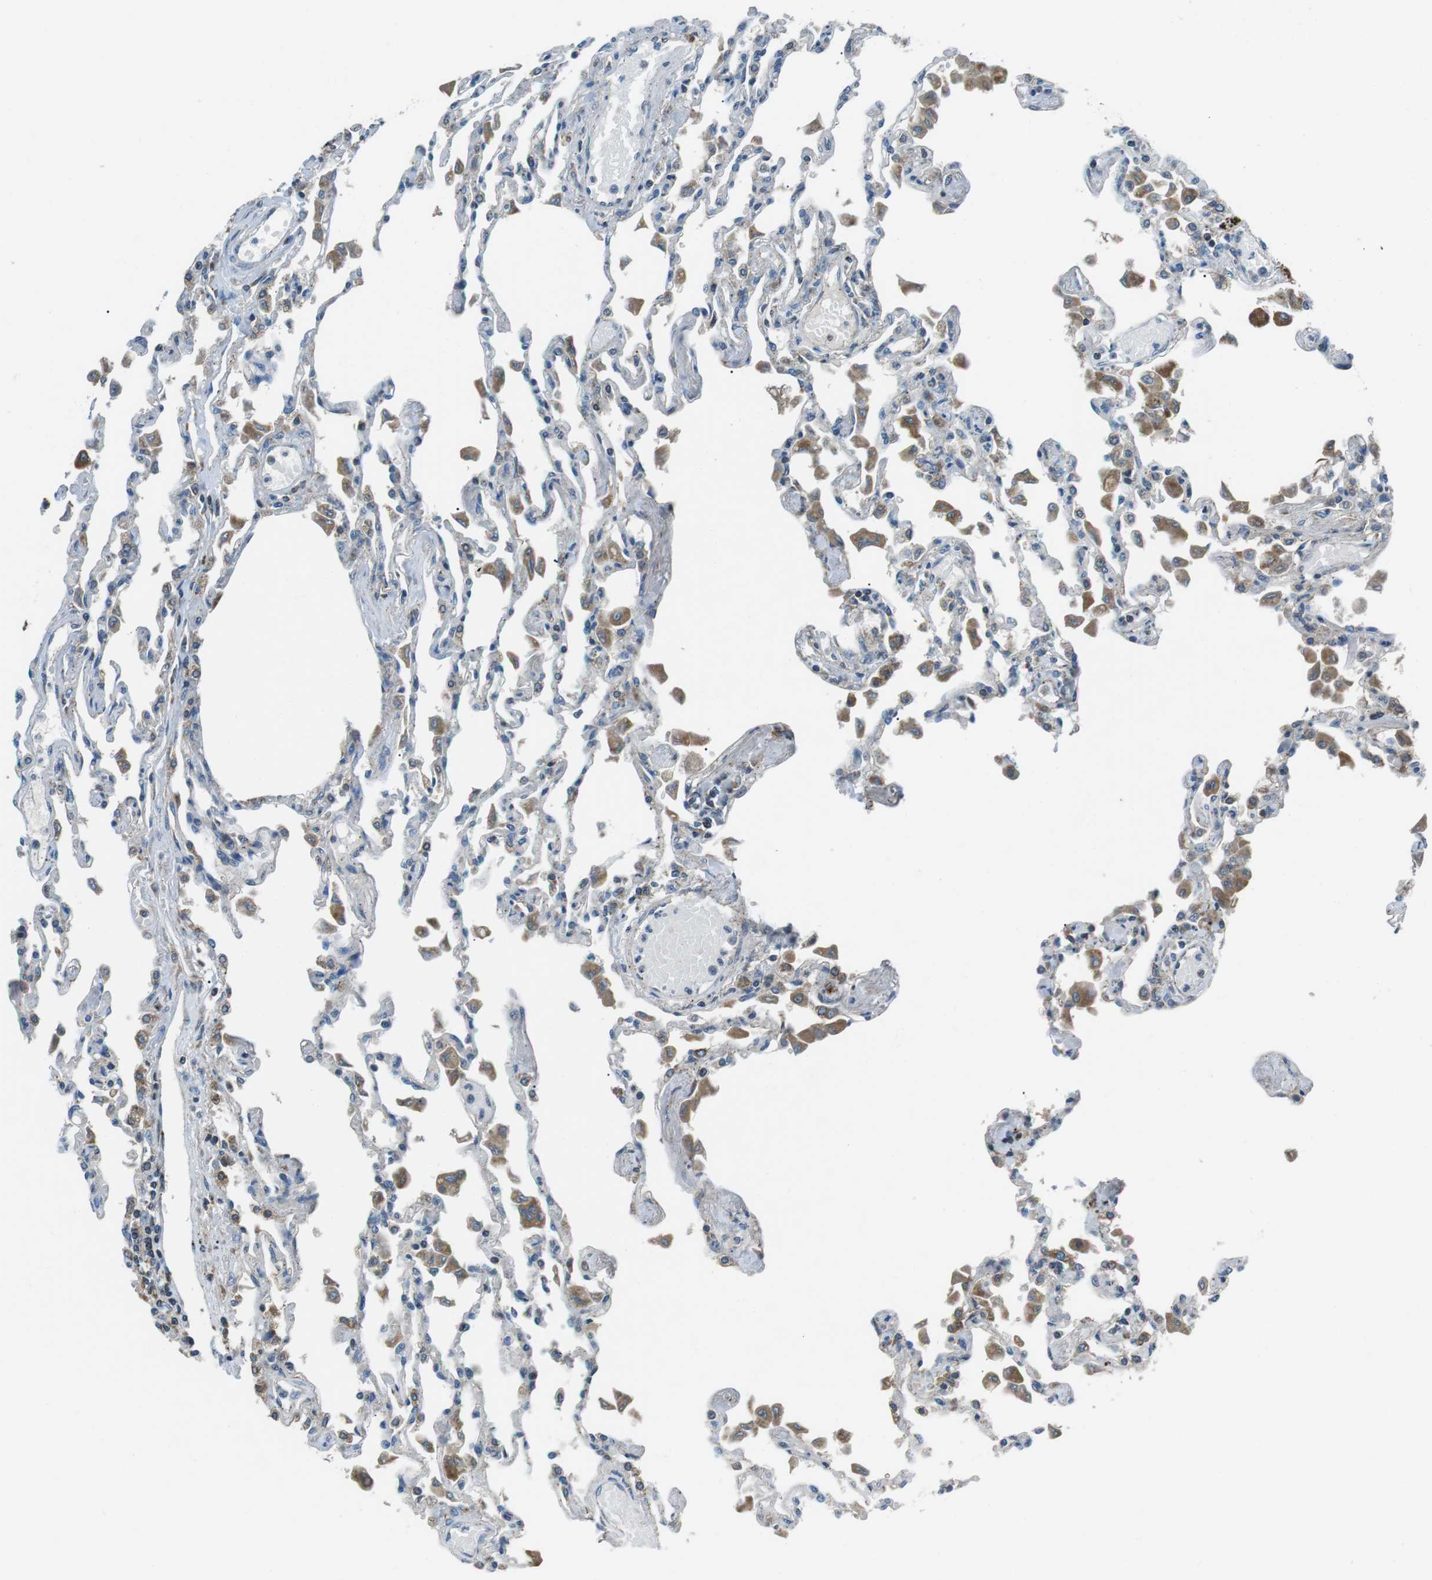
{"staining": {"intensity": "negative", "quantity": "none", "location": "none"}, "tissue": "lung", "cell_type": "Alveolar cells", "image_type": "normal", "snomed": [{"axis": "morphology", "description": "Normal tissue, NOS"}, {"axis": "topography", "description": "Bronchus"}, {"axis": "topography", "description": "Lung"}], "caption": "An IHC histopathology image of unremarkable lung is shown. There is no staining in alveolar cells of lung.", "gene": "FAM3B", "patient": {"sex": "female", "age": 49}}